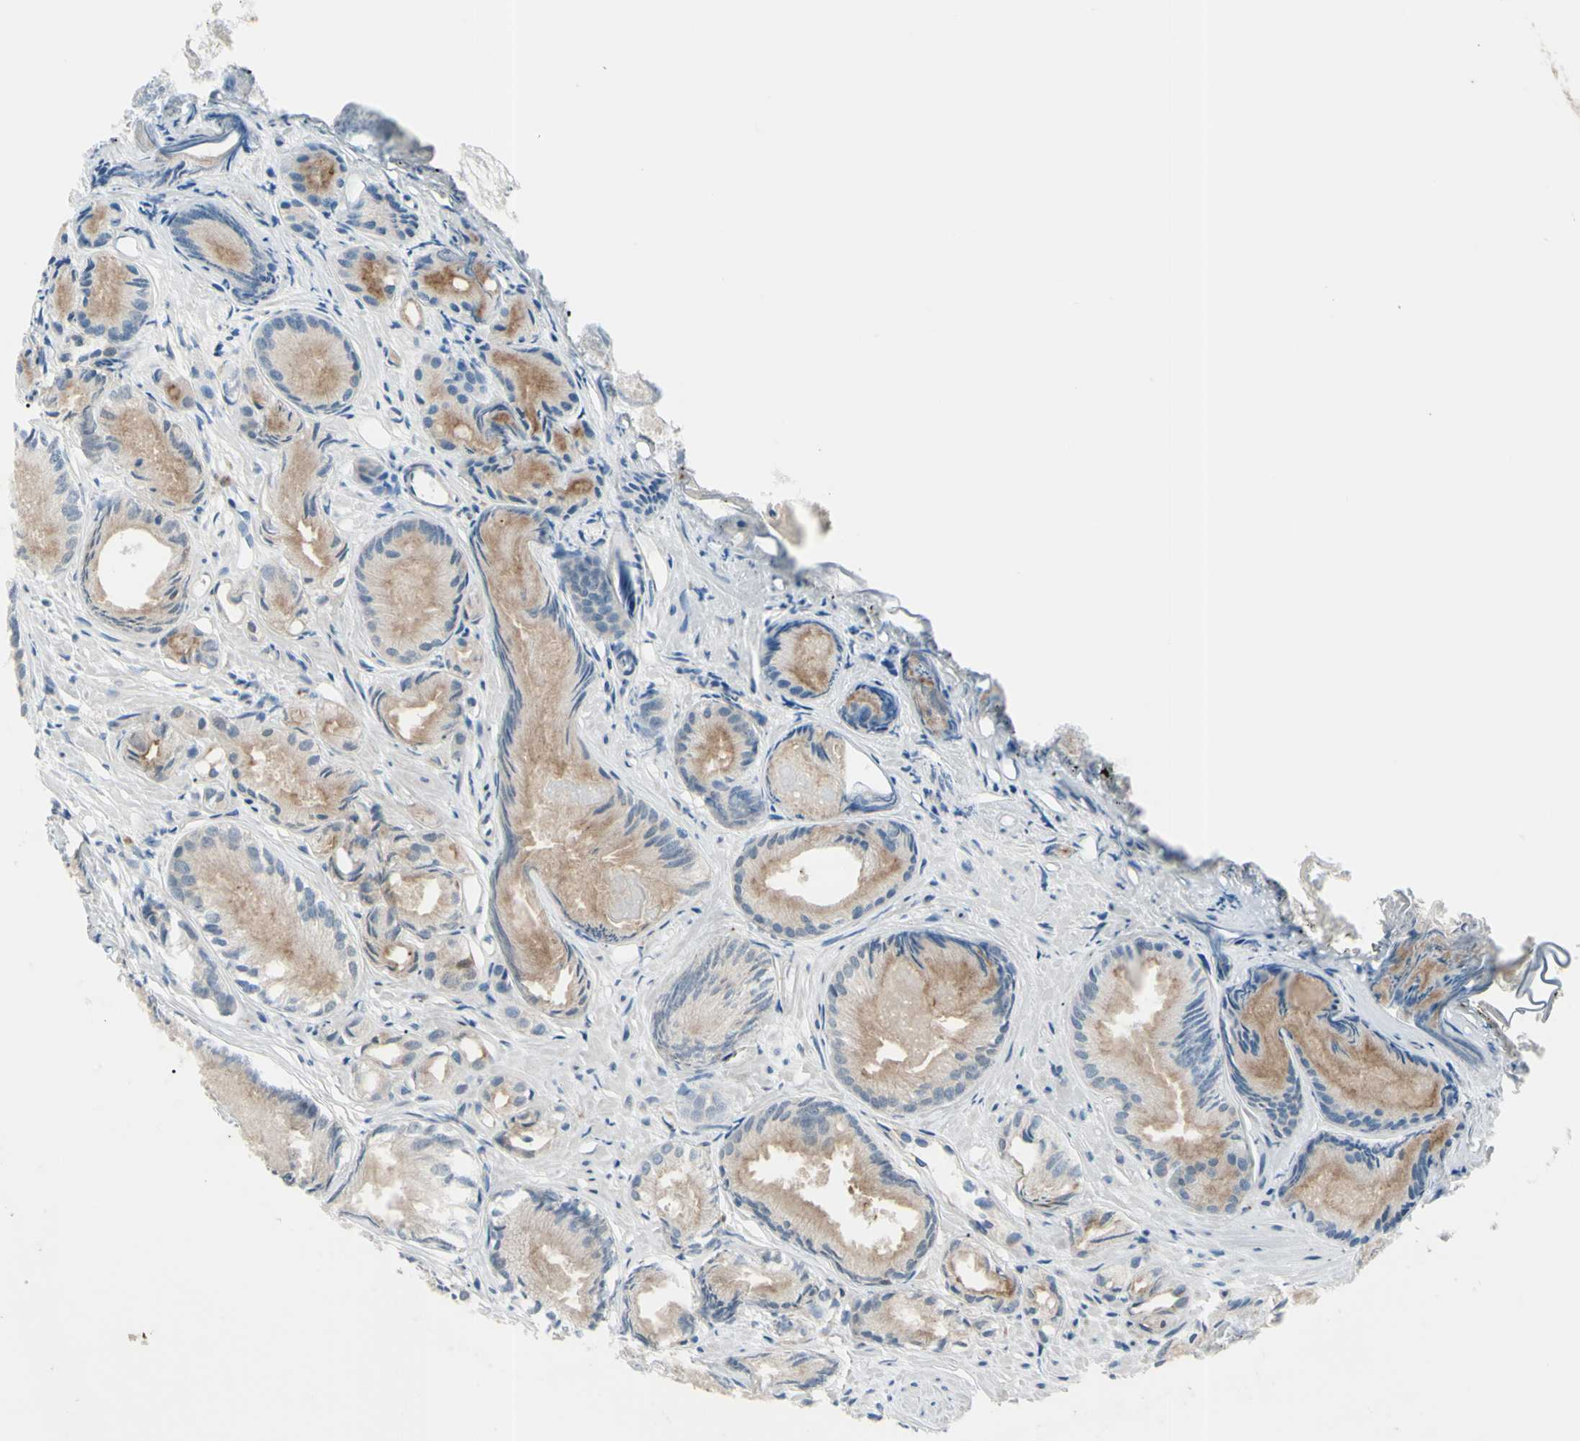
{"staining": {"intensity": "moderate", "quantity": ">75%", "location": "cytoplasmic/membranous"}, "tissue": "prostate cancer", "cell_type": "Tumor cells", "image_type": "cancer", "snomed": [{"axis": "morphology", "description": "Adenocarcinoma, Low grade"}, {"axis": "topography", "description": "Prostate"}], "caption": "DAB immunohistochemical staining of prostate cancer displays moderate cytoplasmic/membranous protein staining in approximately >75% of tumor cells.", "gene": "LMTK2", "patient": {"sex": "male", "age": 72}}